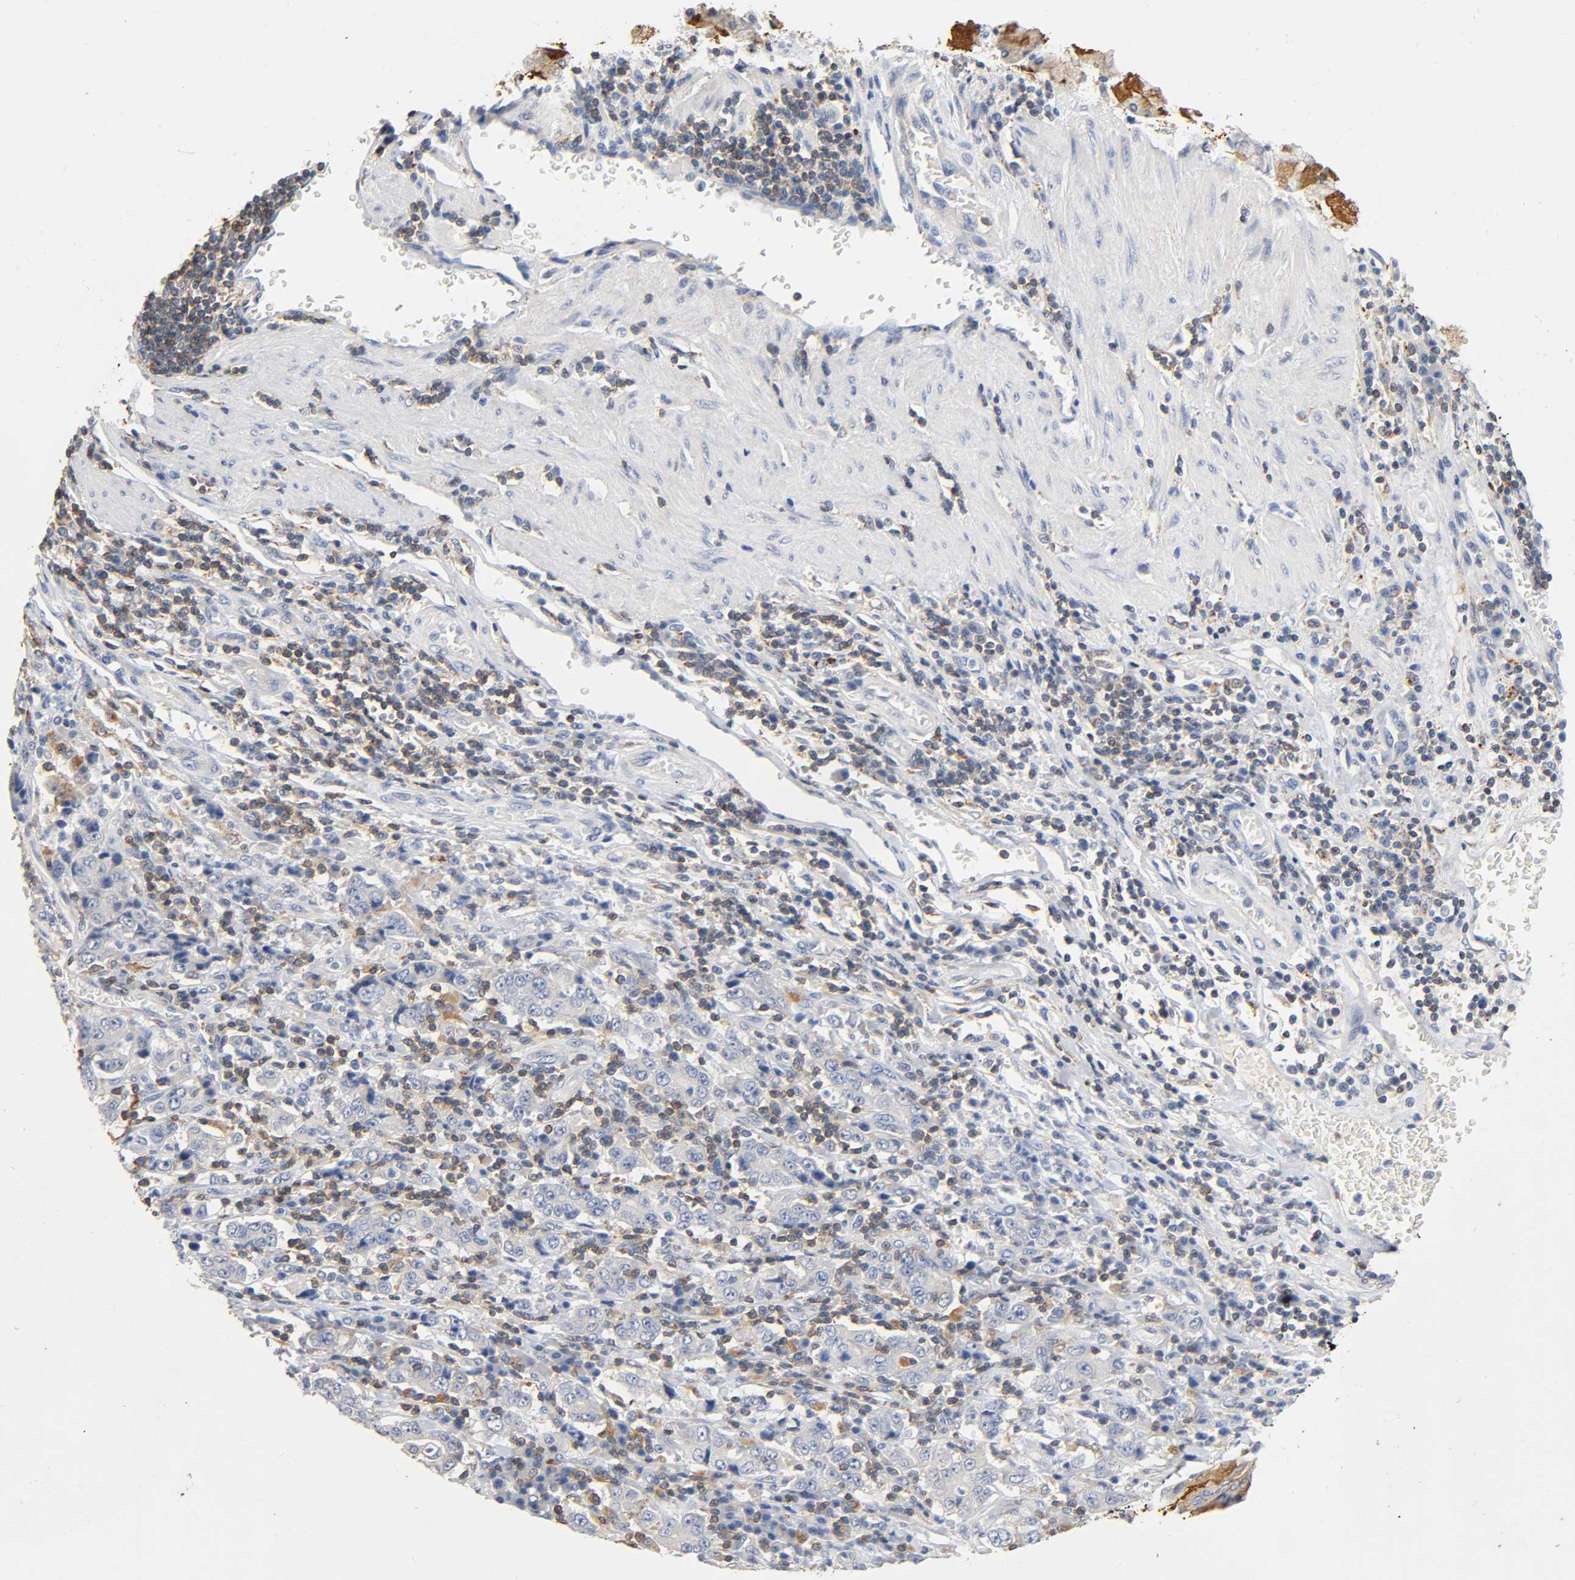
{"staining": {"intensity": "negative", "quantity": "none", "location": "none"}, "tissue": "stomach cancer", "cell_type": "Tumor cells", "image_type": "cancer", "snomed": [{"axis": "morphology", "description": "Normal tissue, NOS"}, {"axis": "morphology", "description": "Adenocarcinoma, NOS"}, {"axis": "topography", "description": "Stomach, upper"}, {"axis": "topography", "description": "Stomach"}], "caption": "Immunohistochemistry of adenocarcinoma (stomach) displays no expression in tumor cells.", "gene": "UCKL1", "patient": {"sex": "male", "age": 59}}